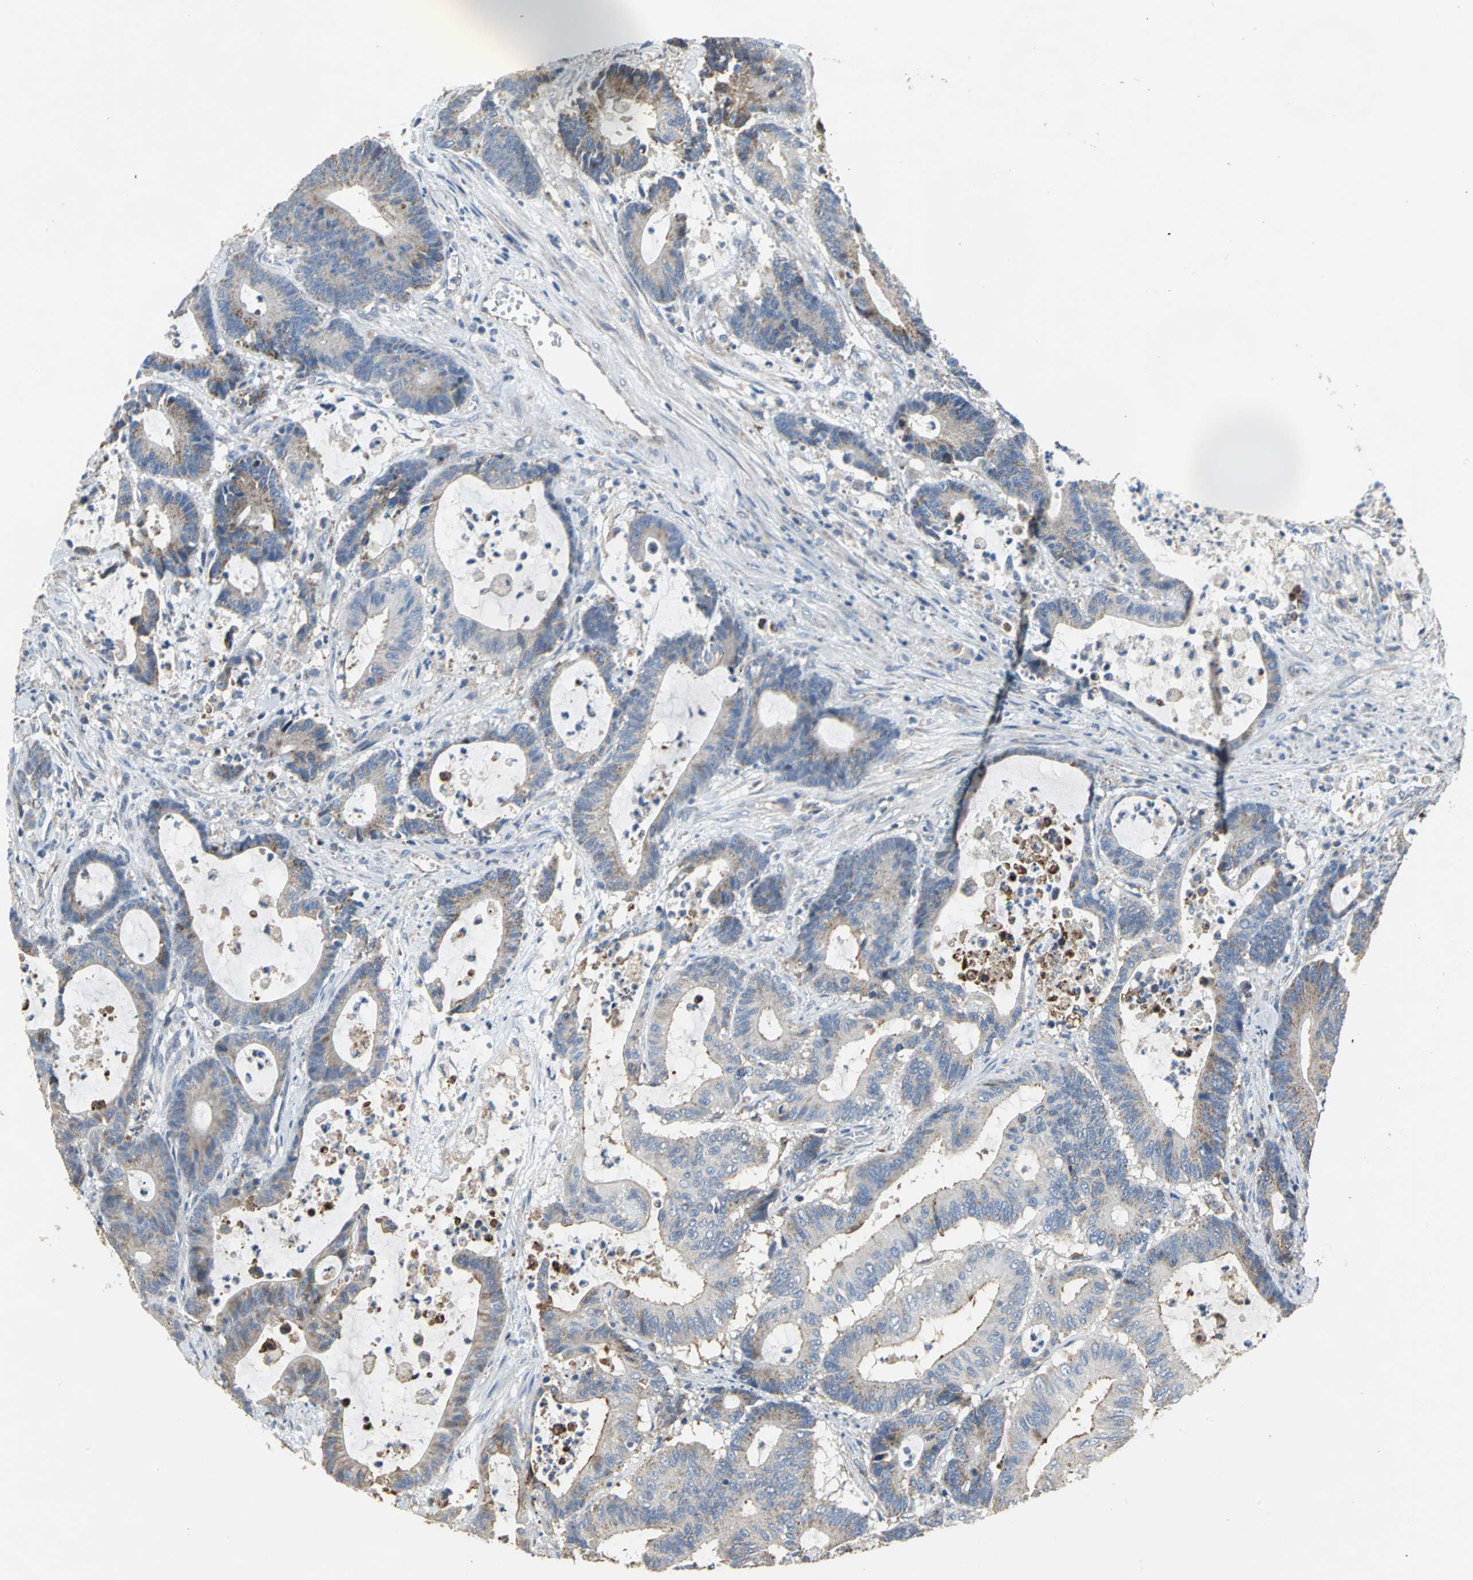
{"staining": {"intensity": "weak", "quantity": ">75%", "location": "cytoplasmic/membranous"}, "tissue": "colorectal cancer", "cell_type": "Tumor cells", "image_type": "cancer", "snomed": [{"axis": "morphology", "description": "Adenocarcinoma, NOS"}, {"axis": "topography", "description": "Colon"}], "caption": "Weak cytoplasmic/membranous protein staining is identified in about >75% of tumor cells in colorectal cancer (adenocarcinoma).", "gene": "NDUFB5", "patient": {"sex": "female", "age": 84}}